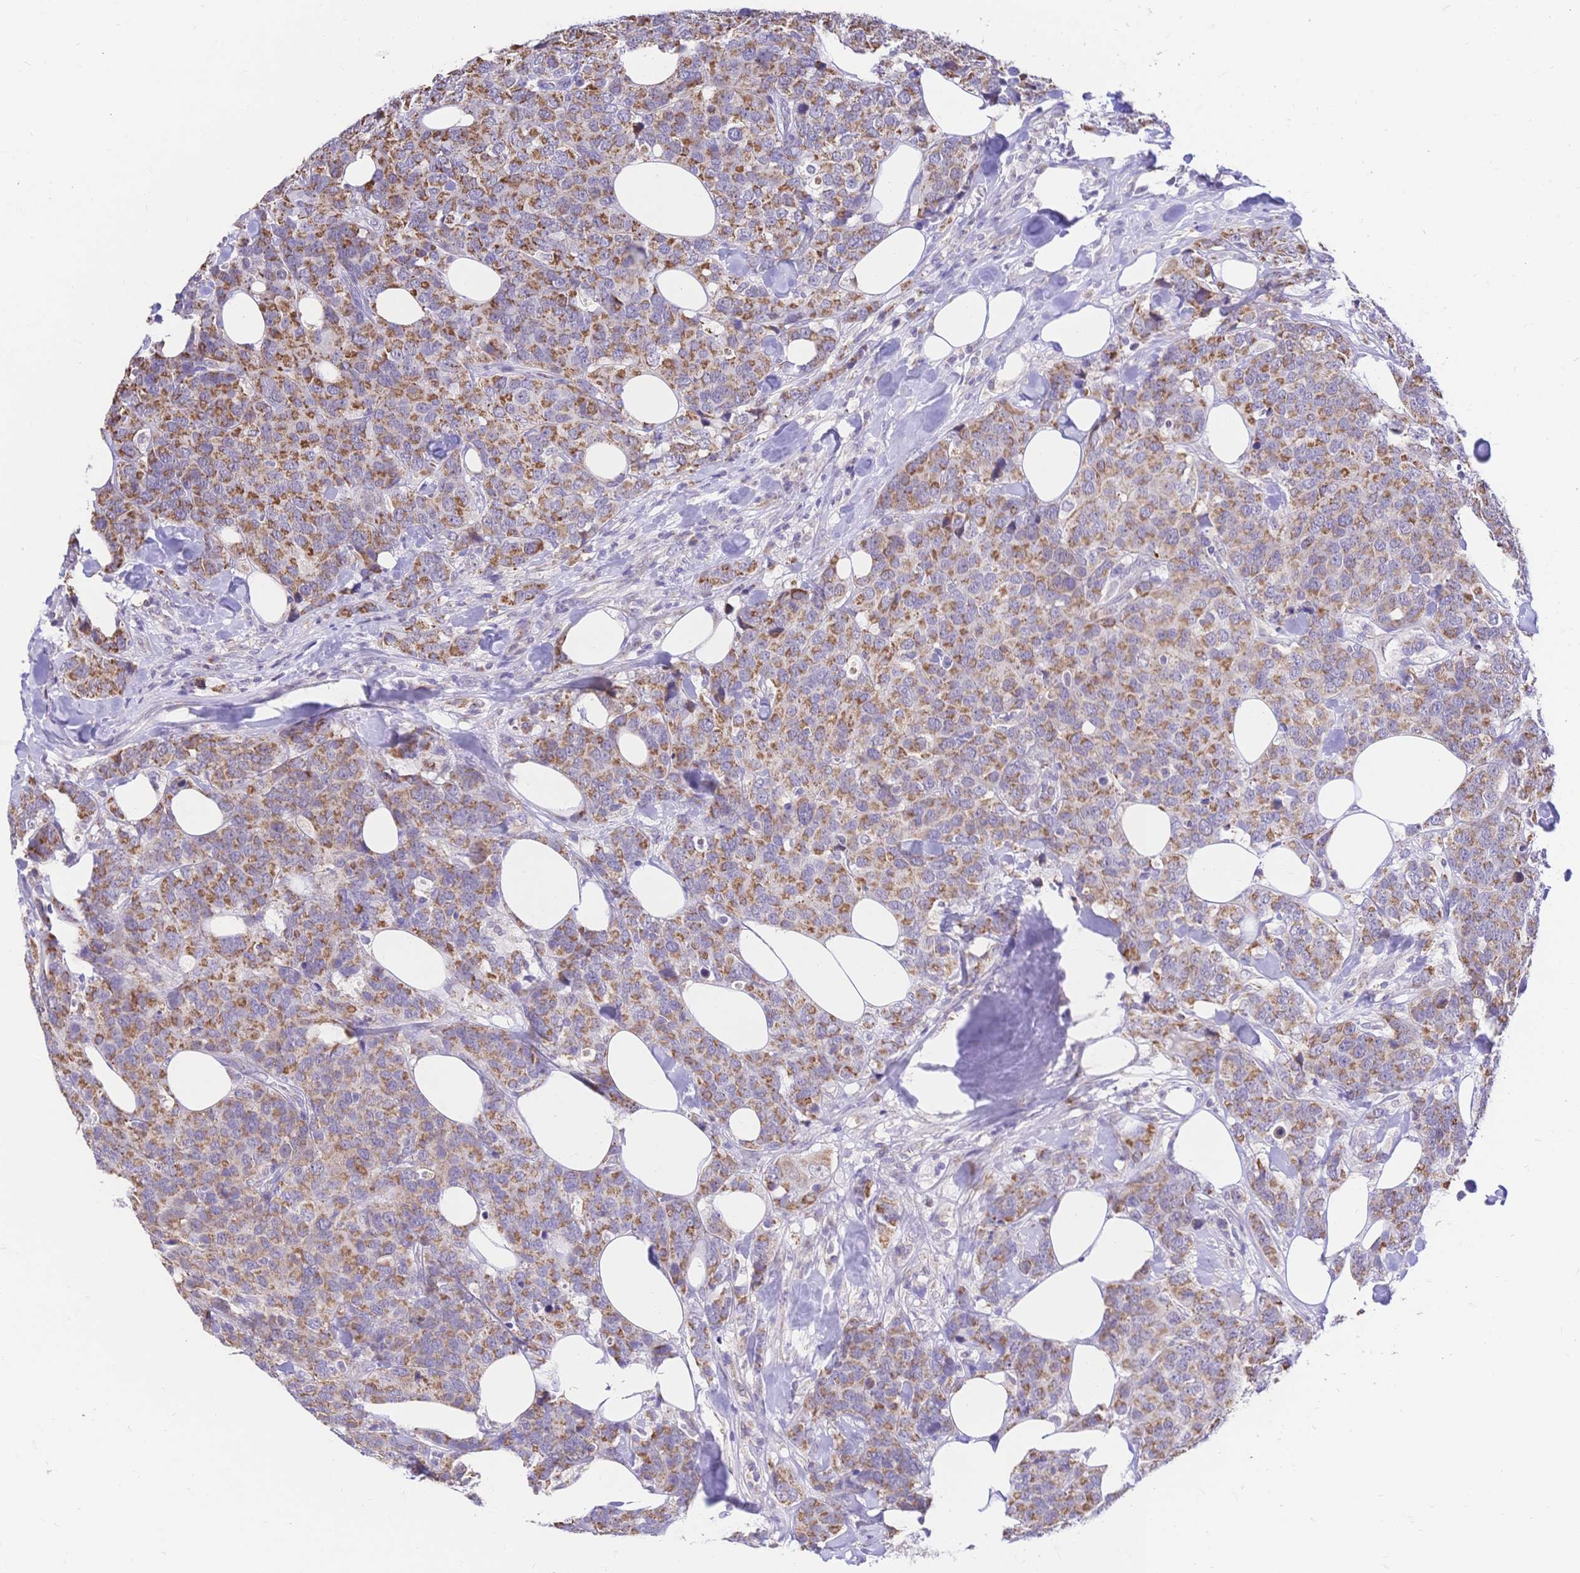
{"staining": {"intensity": "moderate", "quantity": ">75%", "location": "cytoplasmic/membranous"}, "tissue": "breast cancer", "cell_type": "Tumor cells", "image_type": "cancer", "snomed": [{"axis": "morphology", "description": "Lobular carcinoma"}, {"axis": "topography", "description": "Breast"}], "caption": "The histopathology image shows staining of breast lobular carcinoma, revealing moderate cytoplasmic/membranous protein staining (brown color) within tumor cells.", "gene": "CLEC18B", "patient": {"sex": "female", "age": 59}}